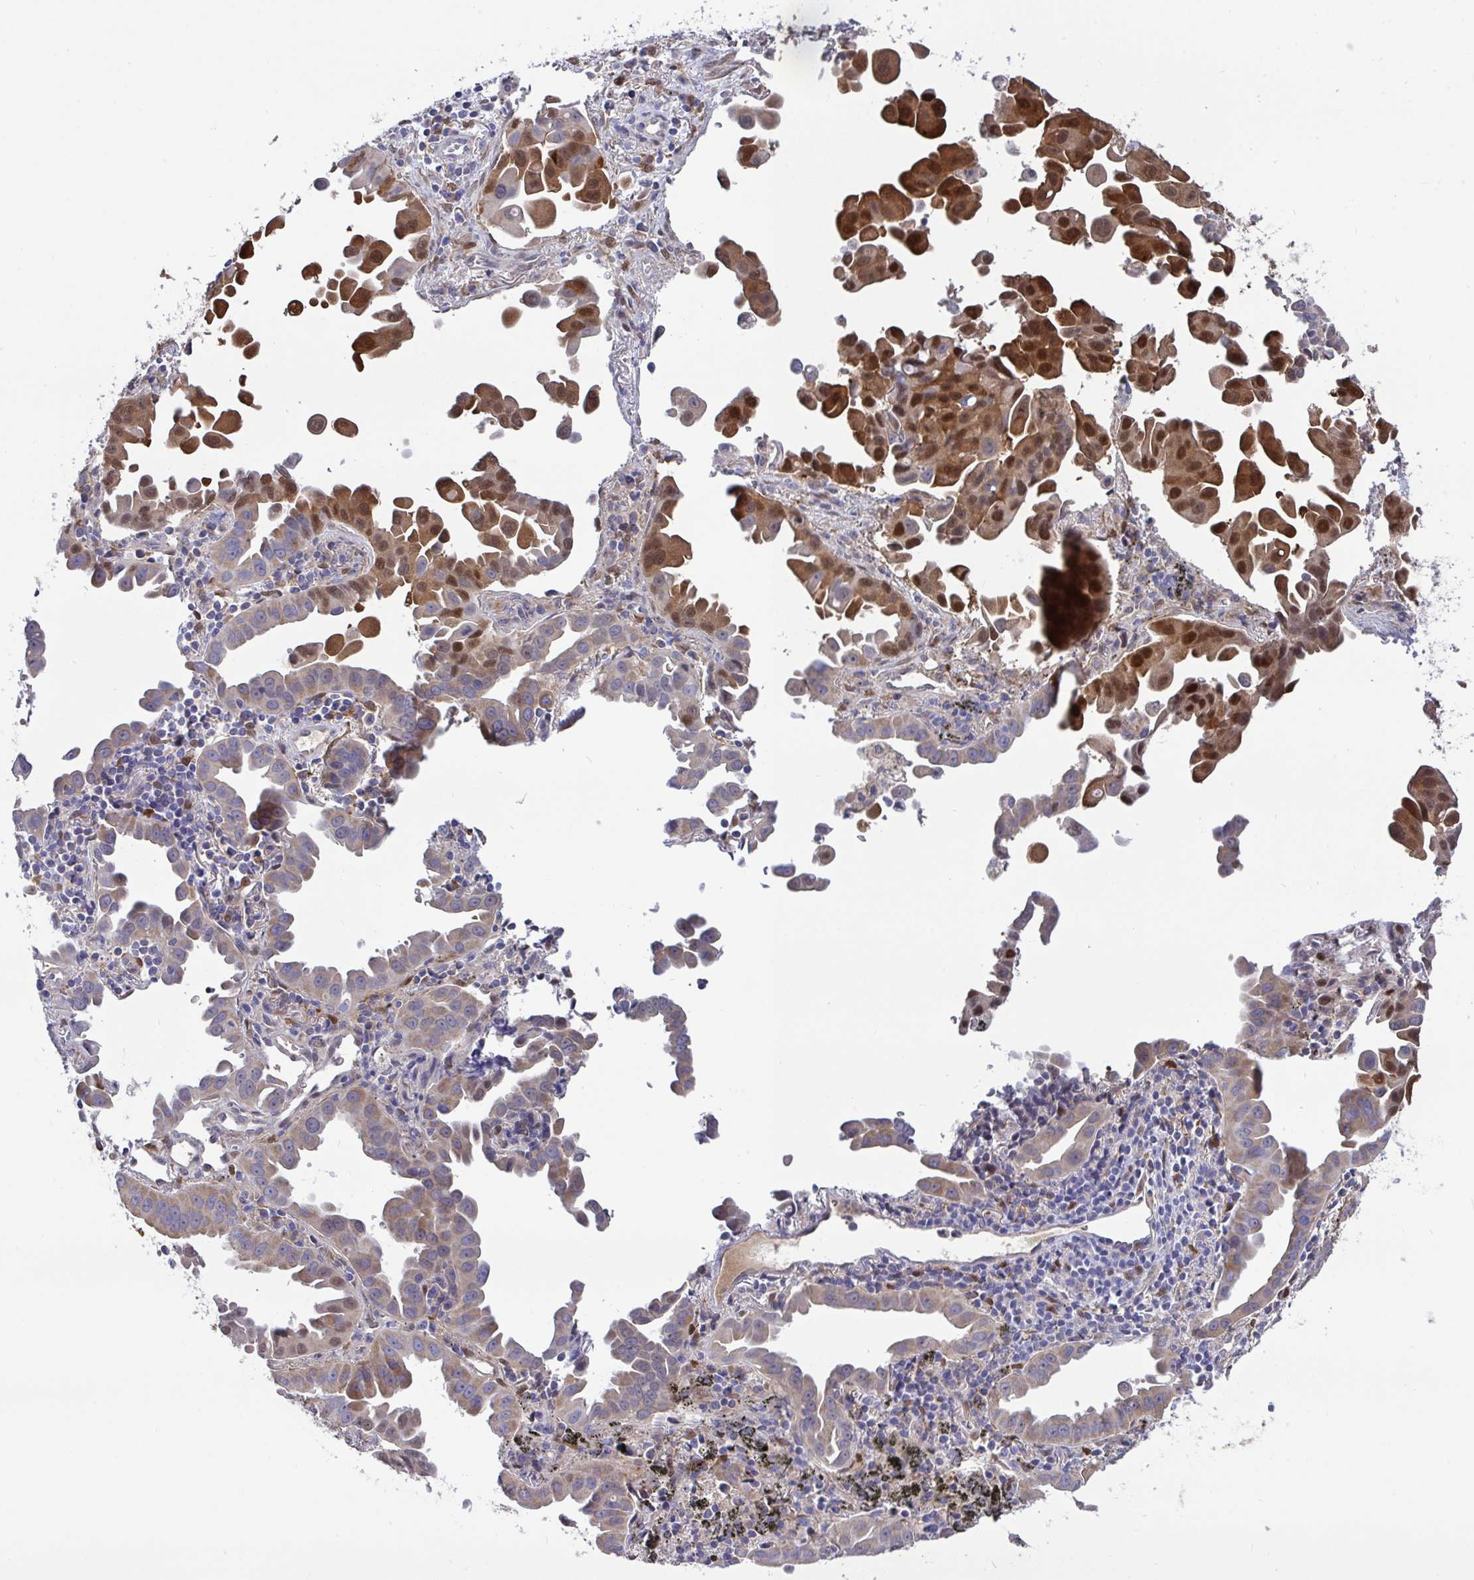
{"staining": {"intensity": "strong", "quantity": ">75%", "location": "cytoplasmic/membranous,nuclear"}, "tissue": "lung cancer", "cell_type": "Tumor cells", "image_type": "cancer", "snomed": [{"axis": "morphology", "description": "Adenocarcinoma, NOS"}, {"axis": "topography", "description": "Lung"}], "caption": "Strong cytoplasmic/membranous and nuclear positivity for a protein is appreciated in about >75% of tumor cells of lung cancer (adenocarcinoma) using IHC.", "gene": "L3HYPDH", "patient": {"sex": "male", "age": 68}}